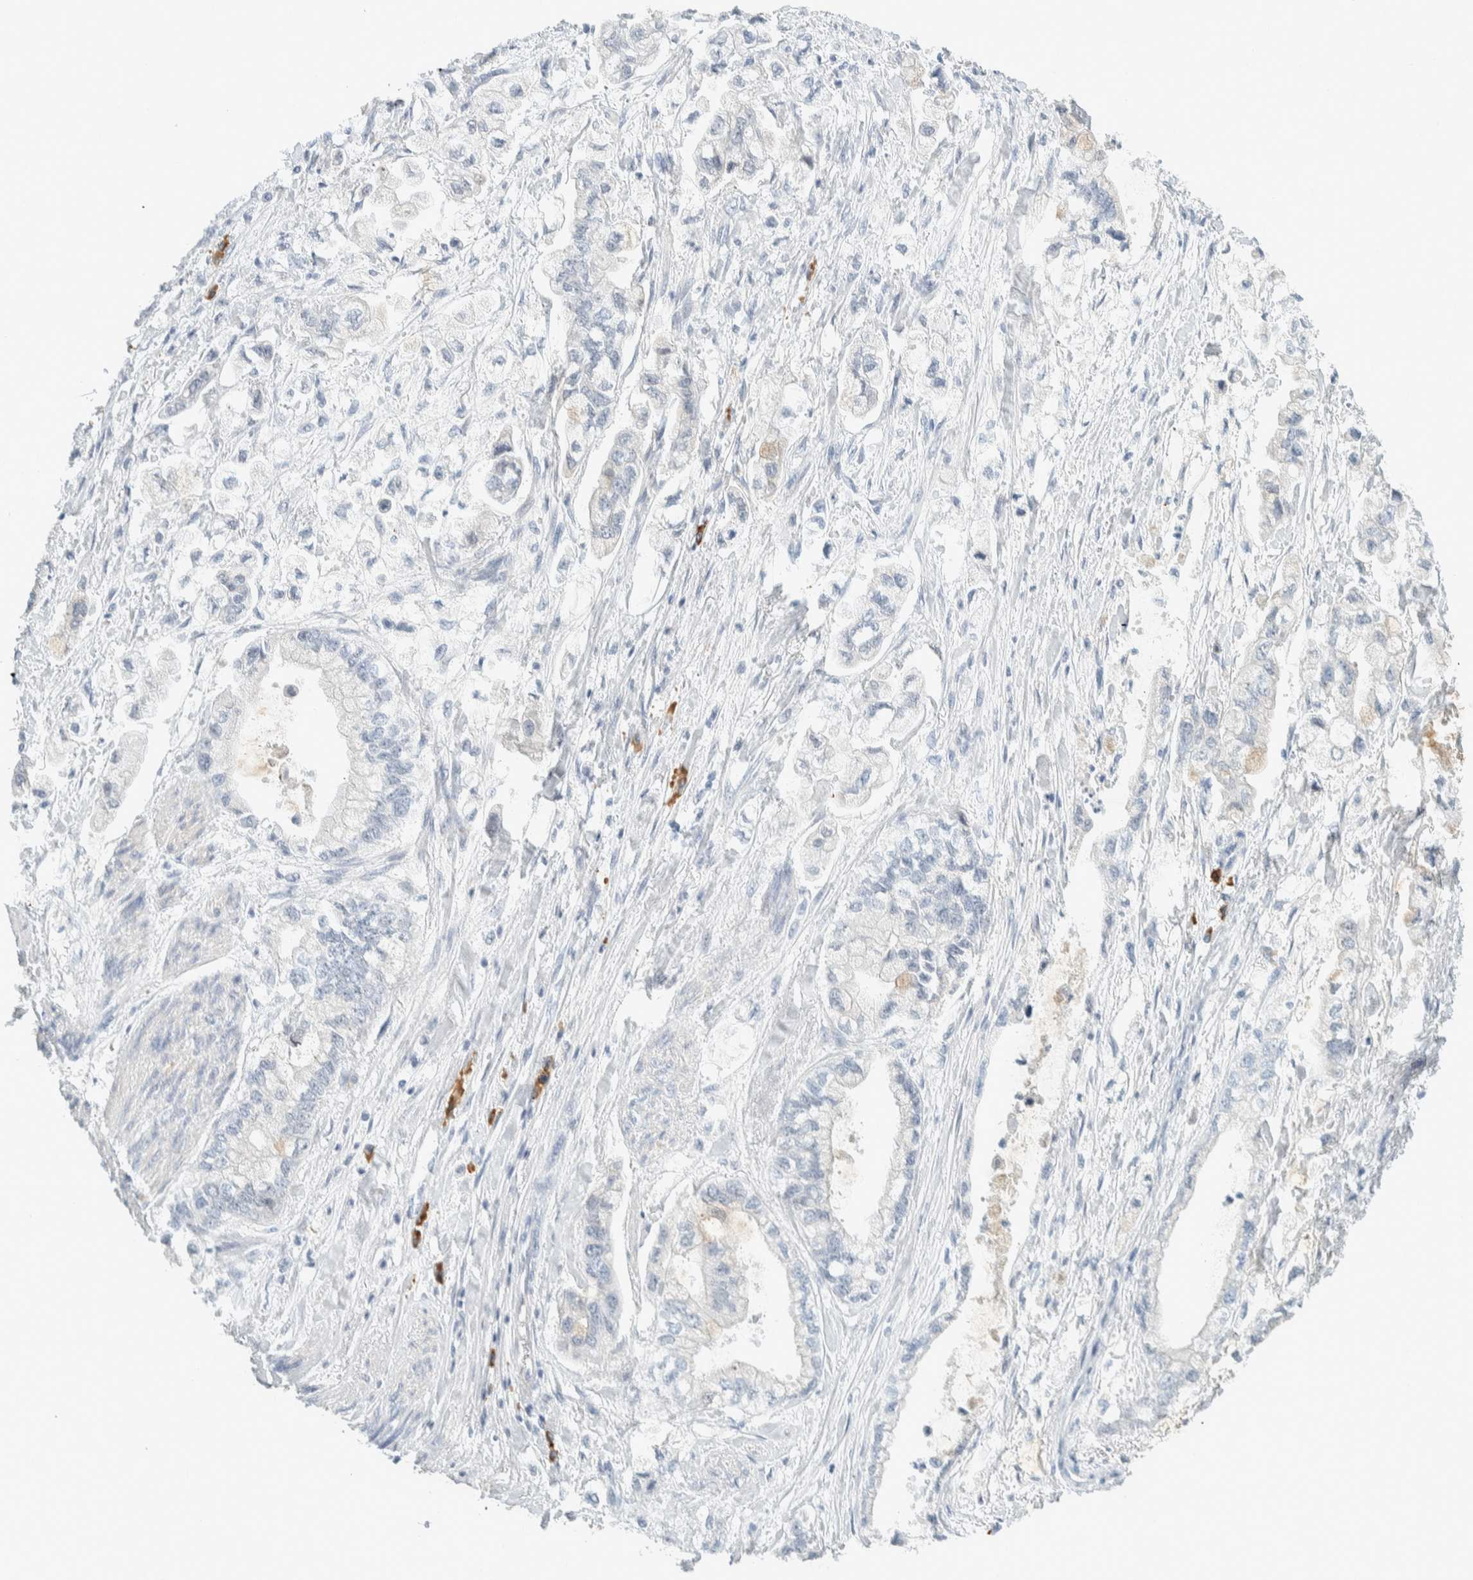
{"staining": {"intensity": "weak", "quantity": "<25%", "location": "cytoplasmic/membranous"}, "tissue": "stomach cancer", "cell_type": "Tumor cells", "image_type": "cancer", "snomed": [{"axis": "morphology", "description": "Normal tissue, NOS"}, {"axis": "morphology", "description": "Adenocarcinoma, NOS"}, {"axis": "topography", "description": "Stomach"}], "caption": "Immunohistochemistry image of neoplastic tissue: human stomach adenocarcinoma stained with DAB (3,3'-diaminobenzidine) displays no significant protein expression in tumor cells.", "gene": "ARHGAP27", "patient": {"sex": "male", "age": 62}}